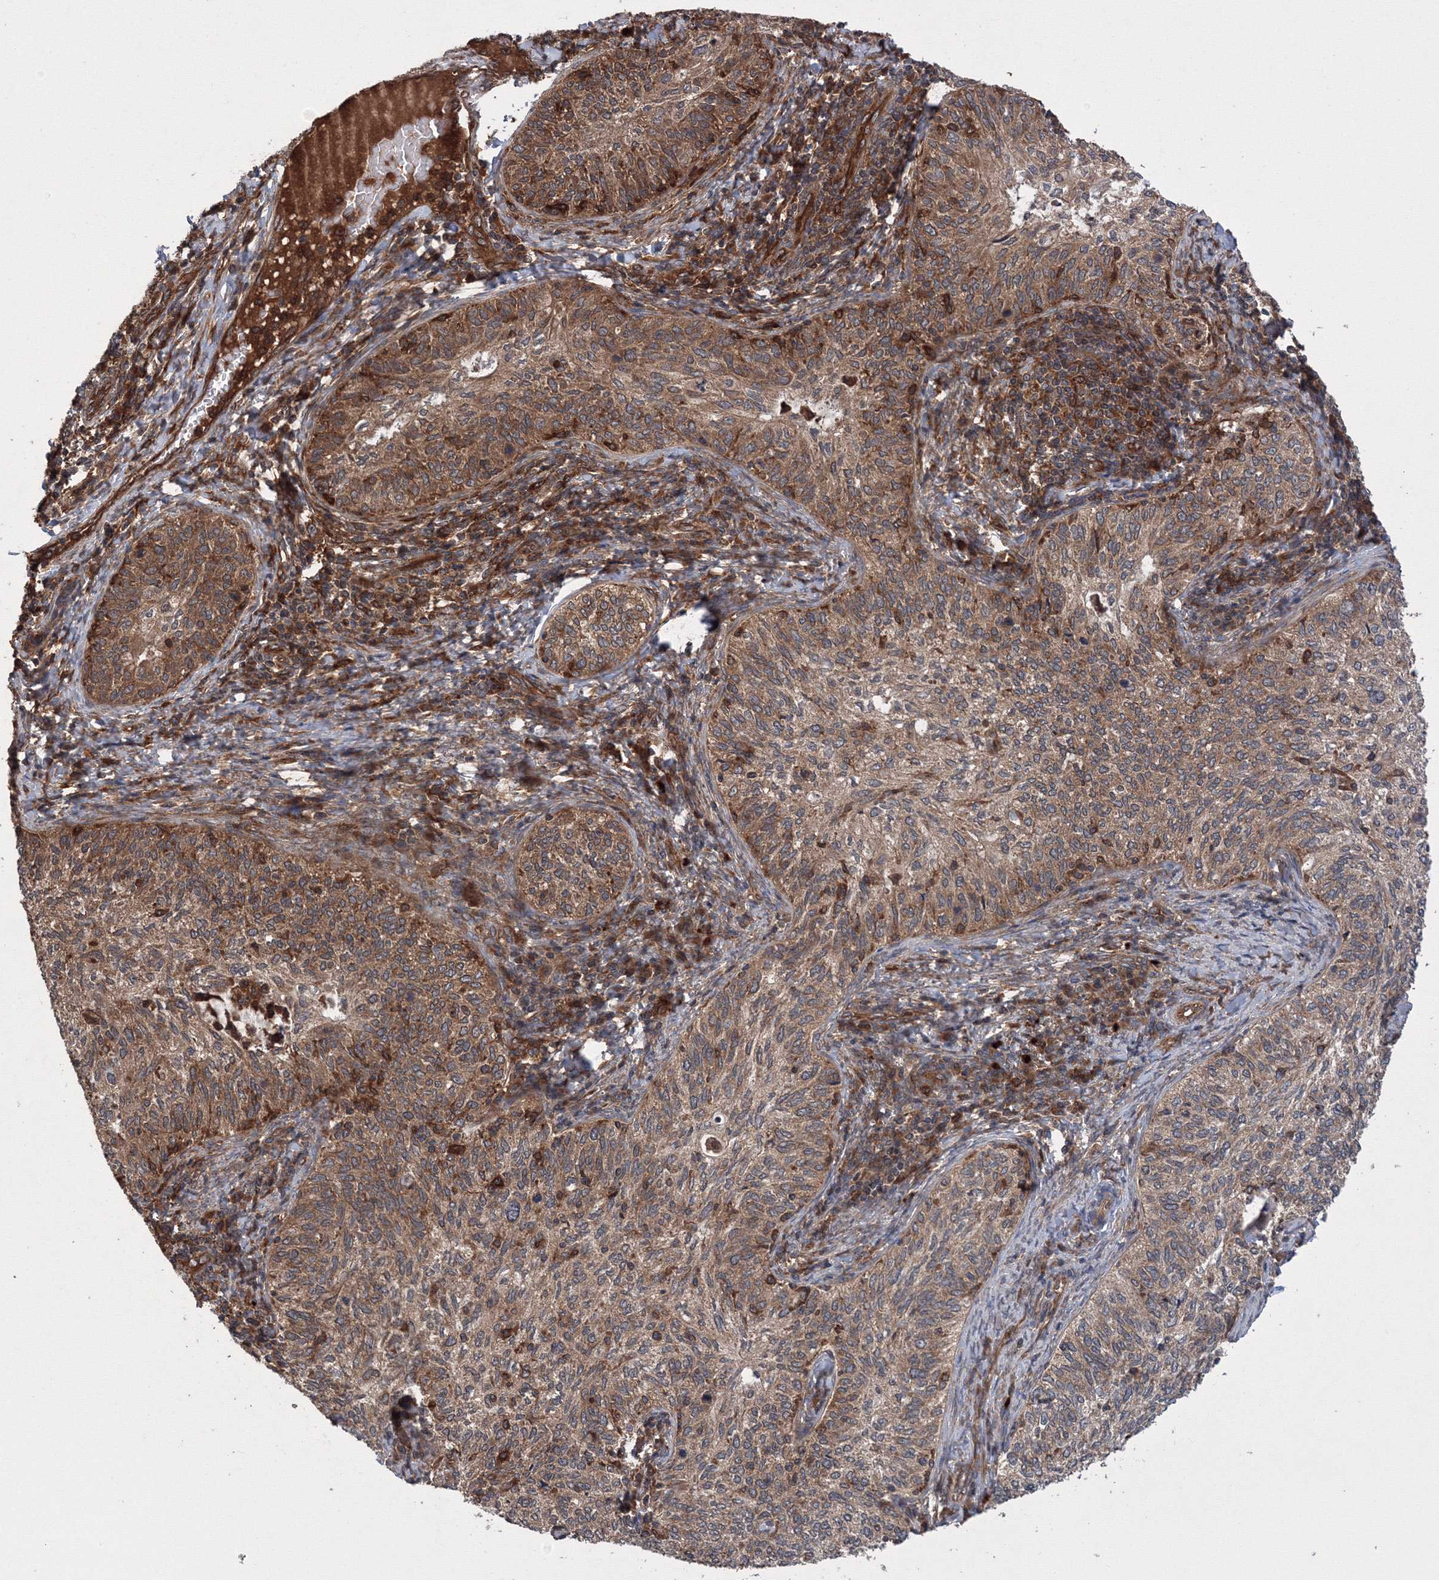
{"staining": {"intensity": "moderate", "quantity": ">75%", "location": "cytoplasmic/membranous"}, "tissue": "cervical cancer", "cell_type": "Tumor cells", "image_type": "cancer", "snomed": [{"axis": "morphology", "description": "Squamous cell carcinoma, NOS"}, {"axis": "topography", "description": "Cervix"}], "caption": "This is a photomicrograph of immunohistochemistry (IHC) staining of squamous cell carcinoma (cervical), which shows moderate staining in the cytoplasmic/membranous of tumor cells.", "gene": "ATG3", "patient": {"sex": "female", "age": 30}}